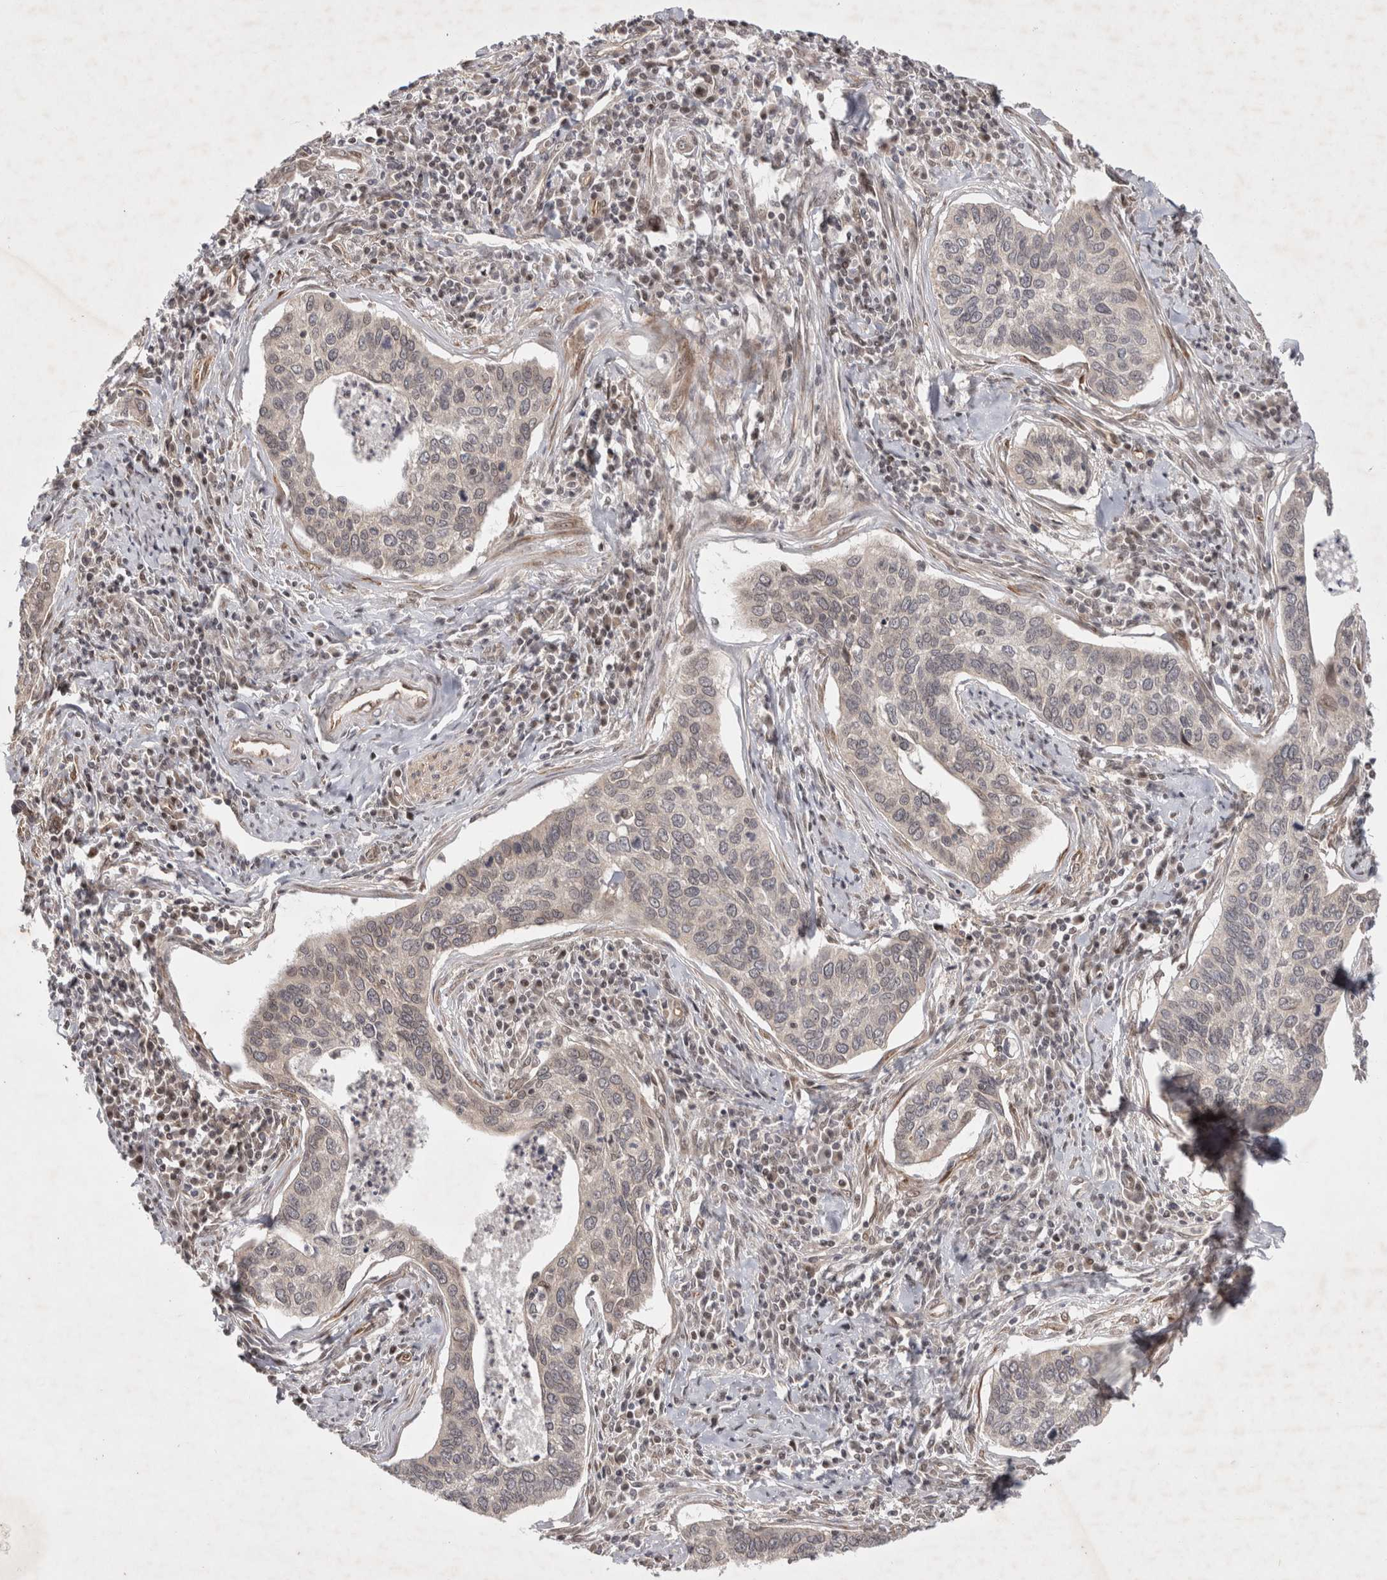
{"staining": {"intensity": "weak", "quantity": "<25%", "location": "nuclear"}, "tissue": "cervical cancer", "cell_type": "Tumor cells", "image_type": "cancer", "snomed": [{"axis": "morphology", "description": "Squamous cell carcinoma, NOS"}, {"axis": "topography", "description": "Cervix"}], "caption": "A photomicrograph of cervical cancer (squamous cell carcinoma) stained for a protein reveals no brown staining in tumor cells.", "gene": "ZNF318", "patient": {"sex": "female", "age": 53}}